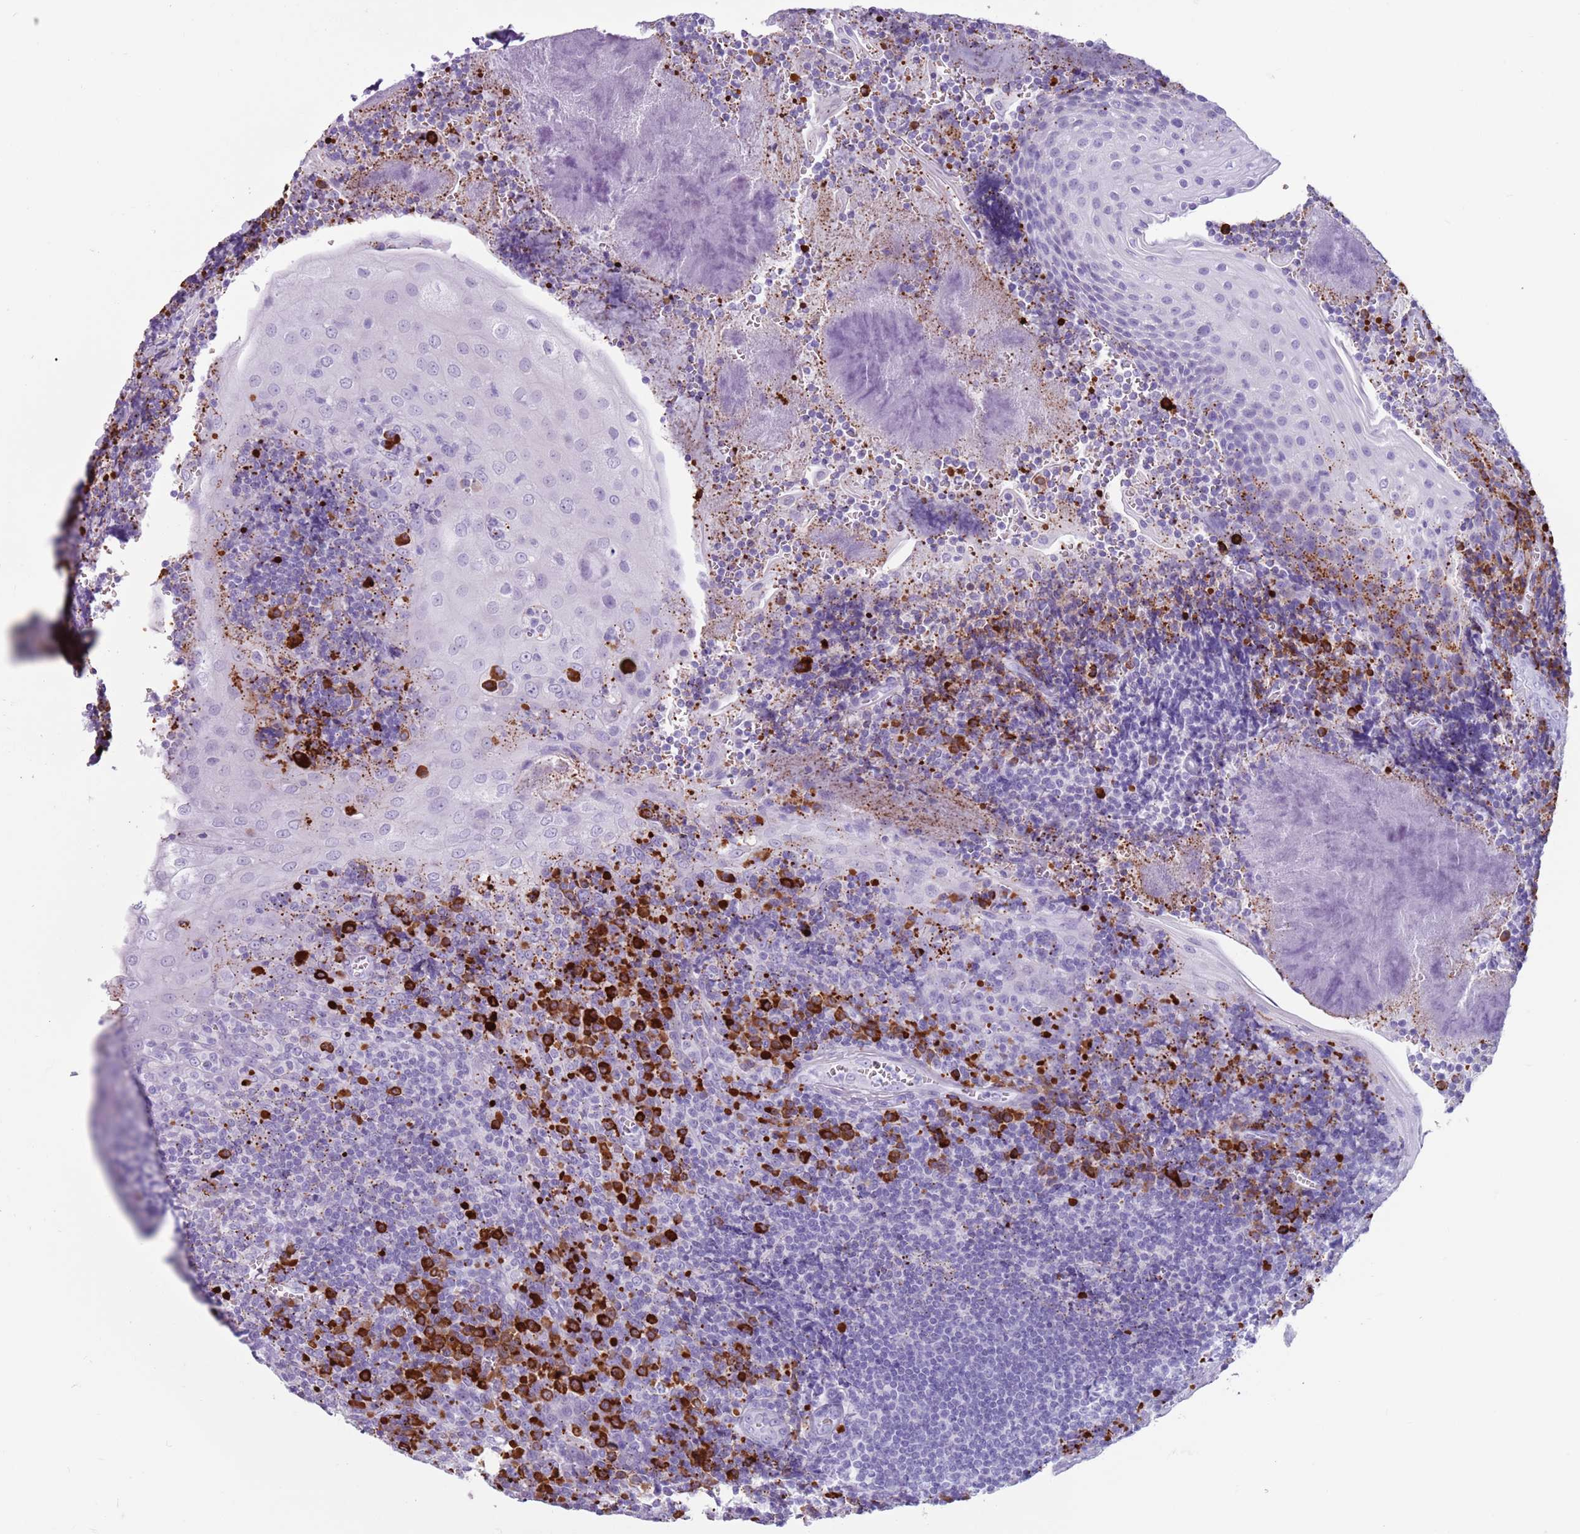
{"staining": {"intensity": "strong", "quantity": "<25%", "location": "cytoplasmic/membranous"}, "tissue": "tonsil", "cell_type": "Germinal center cells", "image_type": "normal", "snomed": [{"axis": "morphology", "description": "Normal tissue, NOS"}, {"axis": "topography", "description": "Tonsil"}], "caption": "High-magnification brightfield microscopy of unremarkable tonsil stained with DAB (3,3'-diaminobenzidine) (brown) and counterstained with hematoxylin (blue). germinal center cells exhibit strong cytoplasmic/membranous expression is seen in about<25% of cells. Nuclei are stained in blue.", "gene": "ENSG00000263020", "patient": {"sex": "male", "age": 27}}